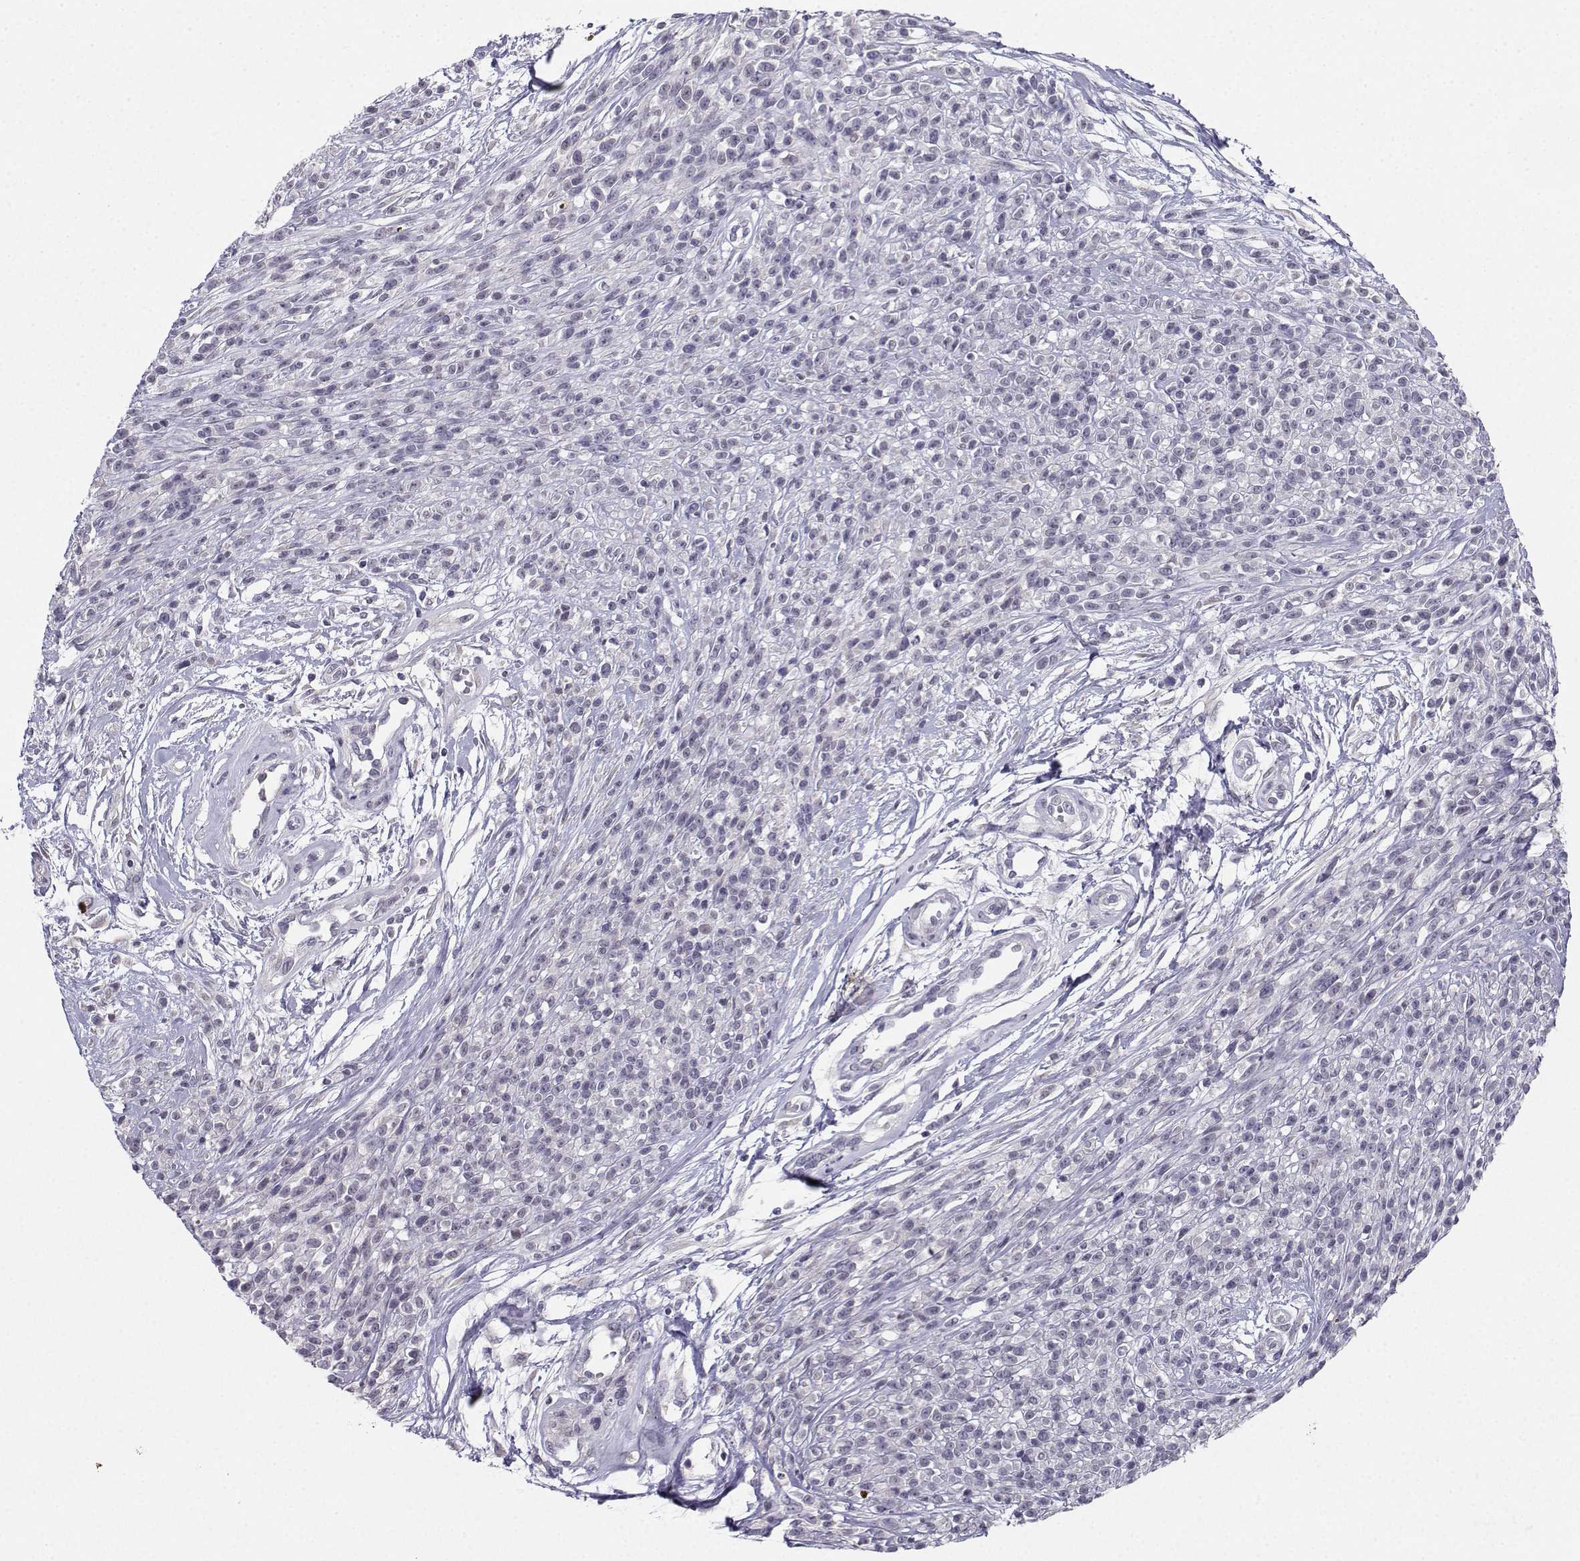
{"staining": {"intensity": "negative", "quantity": "none", "location": "none"}, "tissue": "melanoma", "cell_type": "Tumor cells", "image_type": "cancer", "snomed": [{"axis": "morphology", "description": "Malignant melanoma, NOS"}, {"axis": "topography", "description": "Skin"}, {"axis": "topography", "description": "Skin of trunk"}], "caption": "An immunohistochemistry histopathology image of malignant melanoma is shown. There is no staining in tumor cells of malignant melanoma.", "gene": "CALY", "patient": {"sex": "male", "age": 74}}